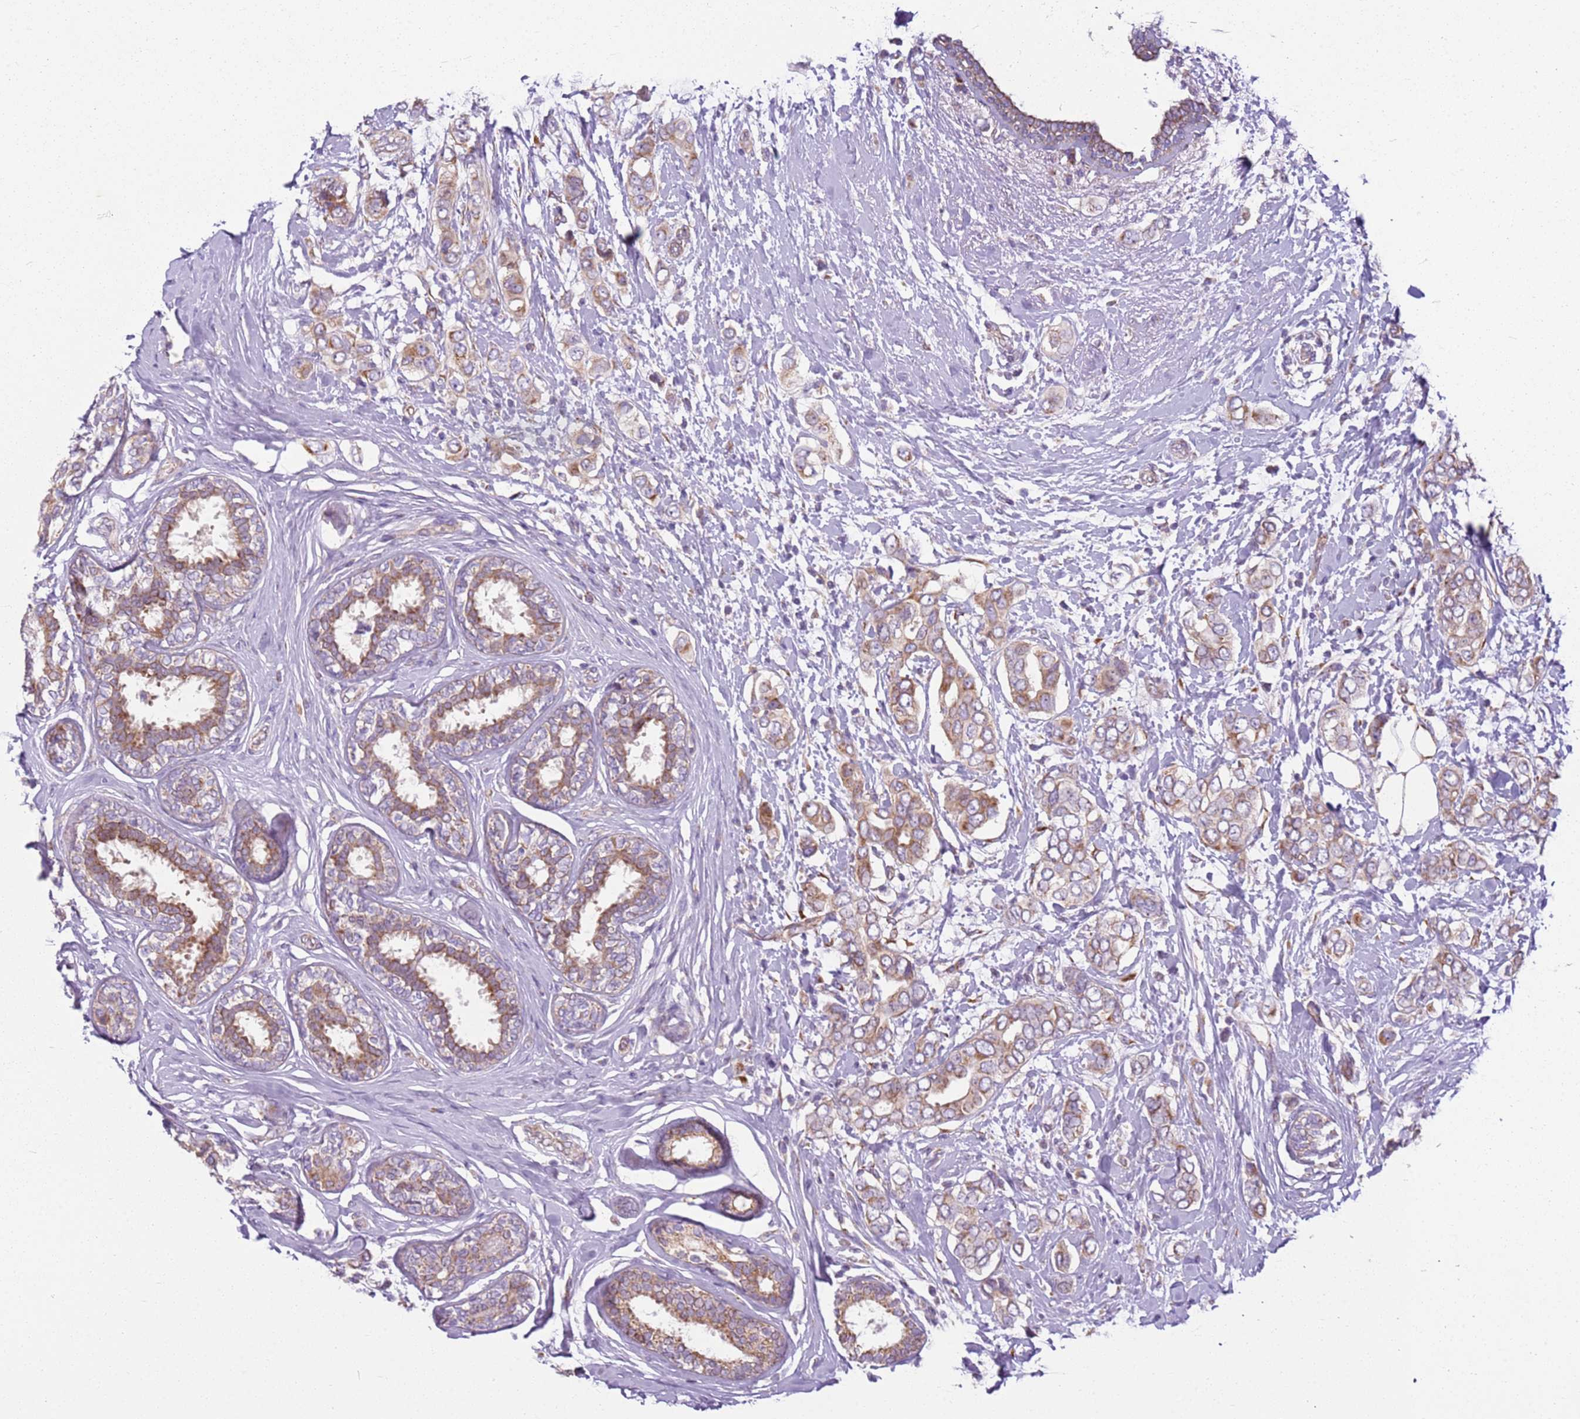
{"staining": {"intensity": "moderate", "quantity": "25%-75%", "location": "cytoplasmic/membranous"}, "tissue": "breast cancer", "cell_type": "Tumor cells", "image_type": "cancer", "snomed": [{"axis": "morphology", "description": "Lobular carcinoma"}, {"axis": "topography", "description": "Breast"}], "caption": "There is medium levels of moderate cytoplasmic/membranous positivity in tumor cells of breast cancer, as demonstrated by immunohistochemical staining (brown color).", "gene": "TMEM200C", "patient": {"sex": "female", "age": 51}}